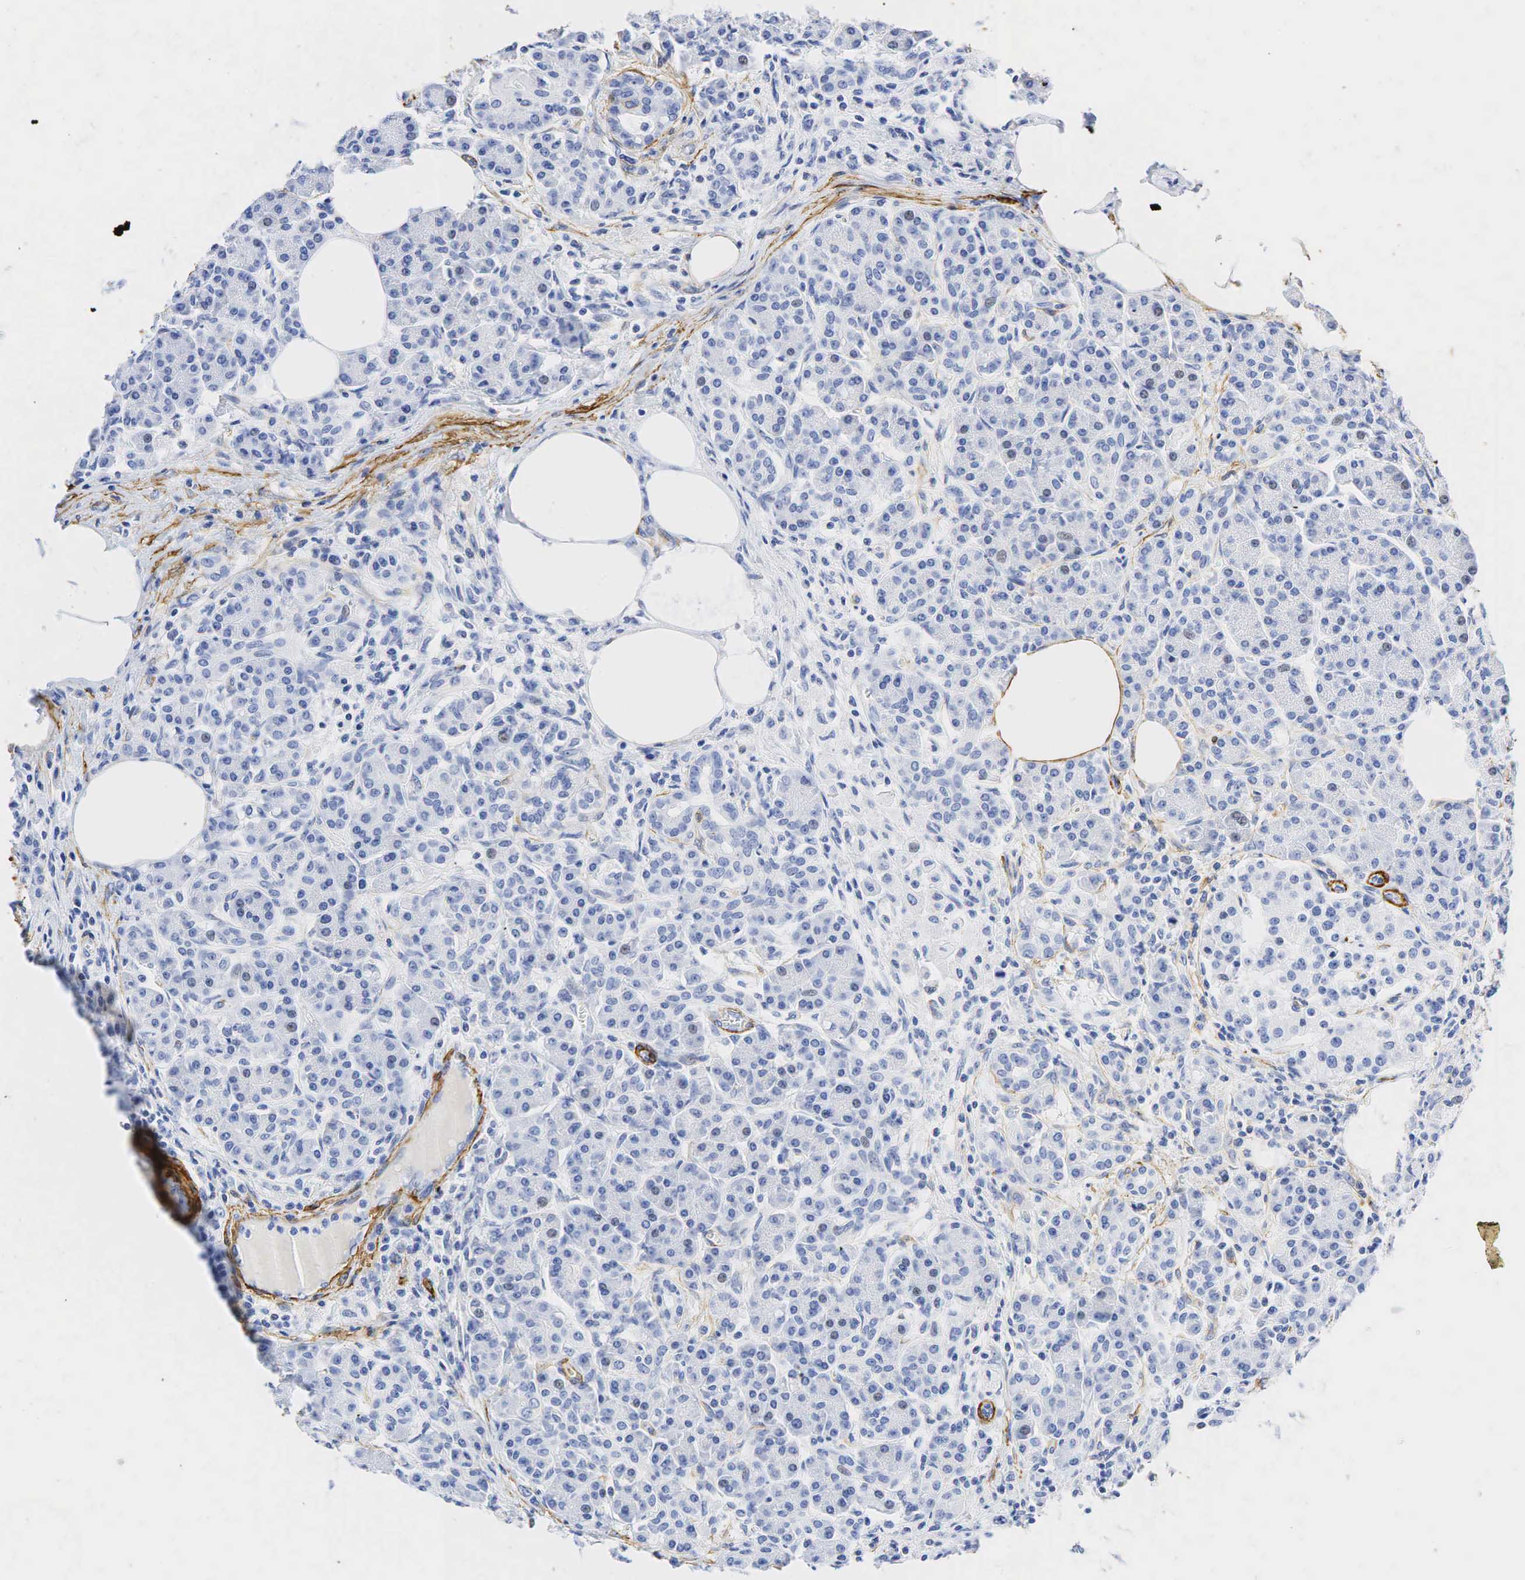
{"staining": {"intensity": "negative", "quantity": "none", "location": "none"}, "tissue": "pancreas", "cell_type": "Exocrine glandular cells", "image_type": "normal", "snomed": [{"axis": "morphology", "description": "Normal tissue, NOS"}, {"axis": "topography", "description": "Pancreas"}], "caption": "Immunohistochemical staining of unremarkable pancreas shows no significant expression in exocrine glandular cells. Brightfield microscopy of immunohistochemistry stained with DAB (brown) and hematoxylin (blue), captured at high magnification.", "gene": "ACTA1", "patient": {"sex": "female", "age": 73}}